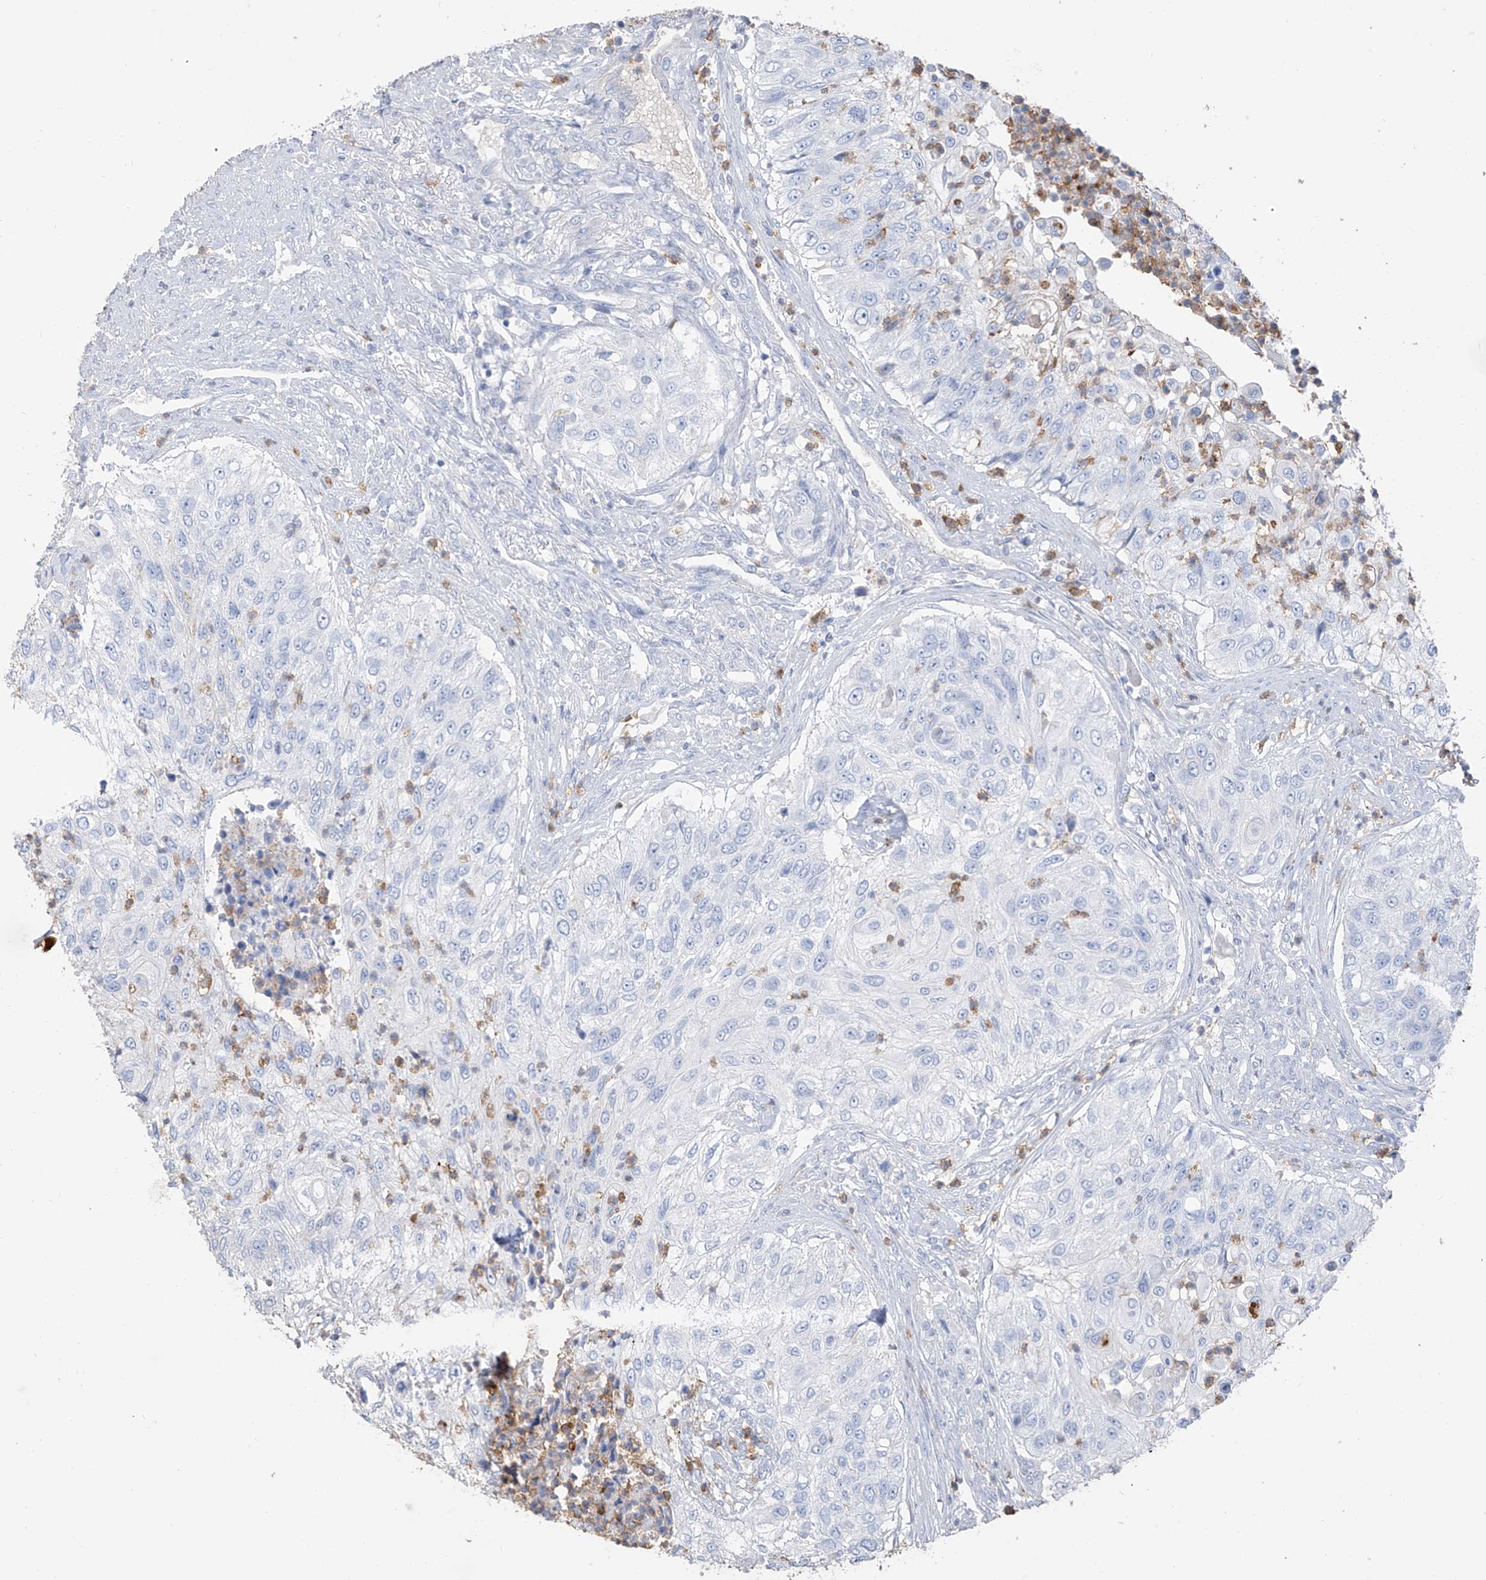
{"staining": {"intensity": "negative", "quantity": "none", "location": "none"}, "tissue": "urothelial cancer", "cell_type": "Tumor cells", "image_type": "cancer", "snomed": [{"axis": "morphology", "description": "Urothelial carcinoma, High grade"}, {"axis": "topography", "description": "Urinary bladder"}], "caption": "A high-resolution image shows immunohistochemistry (IHC) staining of urothelial carcinoma (high-grade), which demonstrates no significant expression in tumor cells. (Brightfield microscopy of DAB immunohistochemistry at high magnification).", "gene": "PAFAH1B3", "patient": {"sex": "female", "age": 60}}